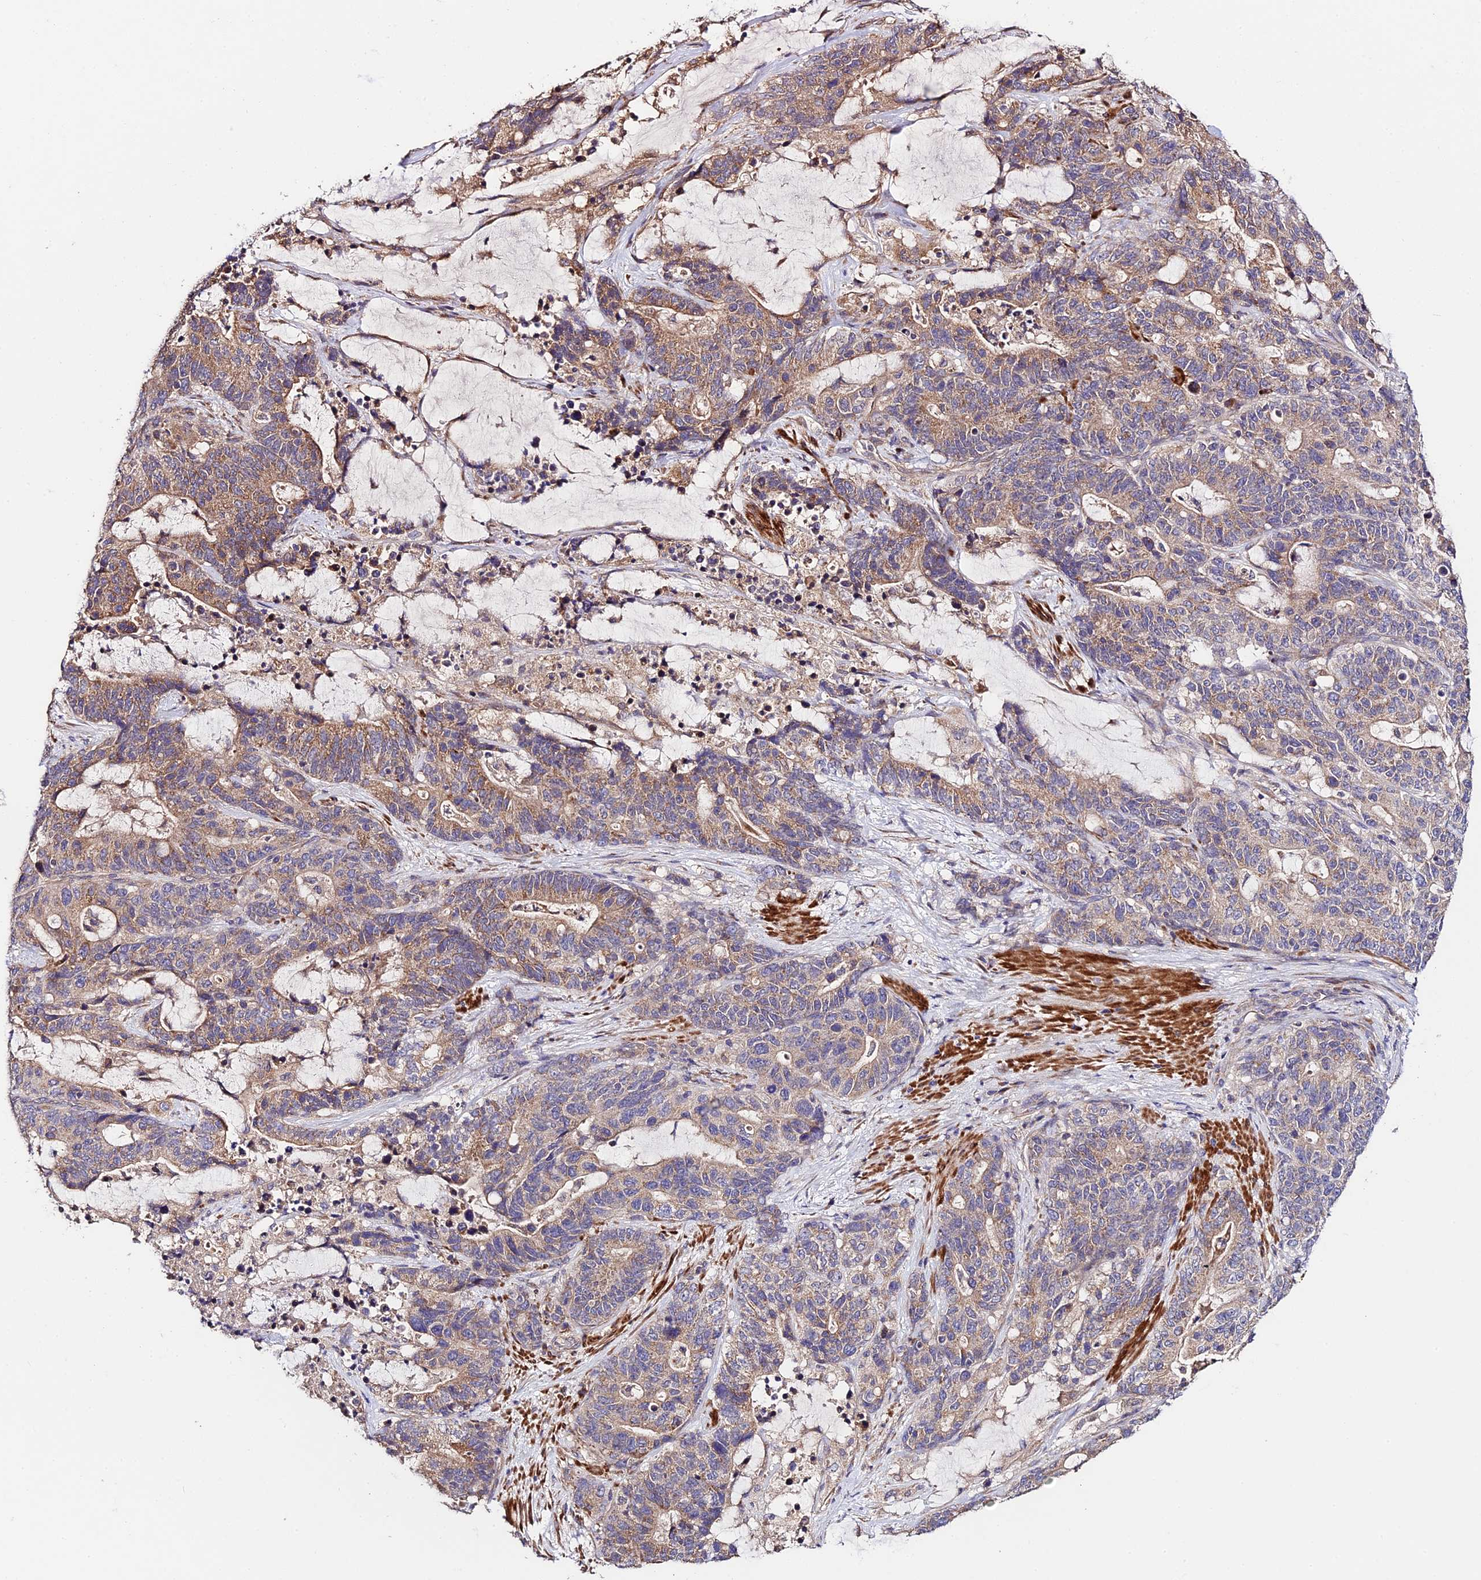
{"staining": {"intensity": "moderate", "quantity": "25%-75%", "location": "cytoplasmic/membranous"}, "tissue": "stomach cancer", "cell_type": "Tumor cells", "image_type": "cancer", "snomed": [{"axis": "morphology", "description": "Adenocarcinoma, NOS"}, {"axis": "topography", "description": "Stomach"}], "caption": "Stomach cancer (adenocarcinoma) was stained to show a protein in brown. There is medium levels of moderate cytoplasmic/membranous staining in about 25%-75% of tumor cells.", "gene": "C3orf20", "patient": {"sex": "female", "age": 76}}